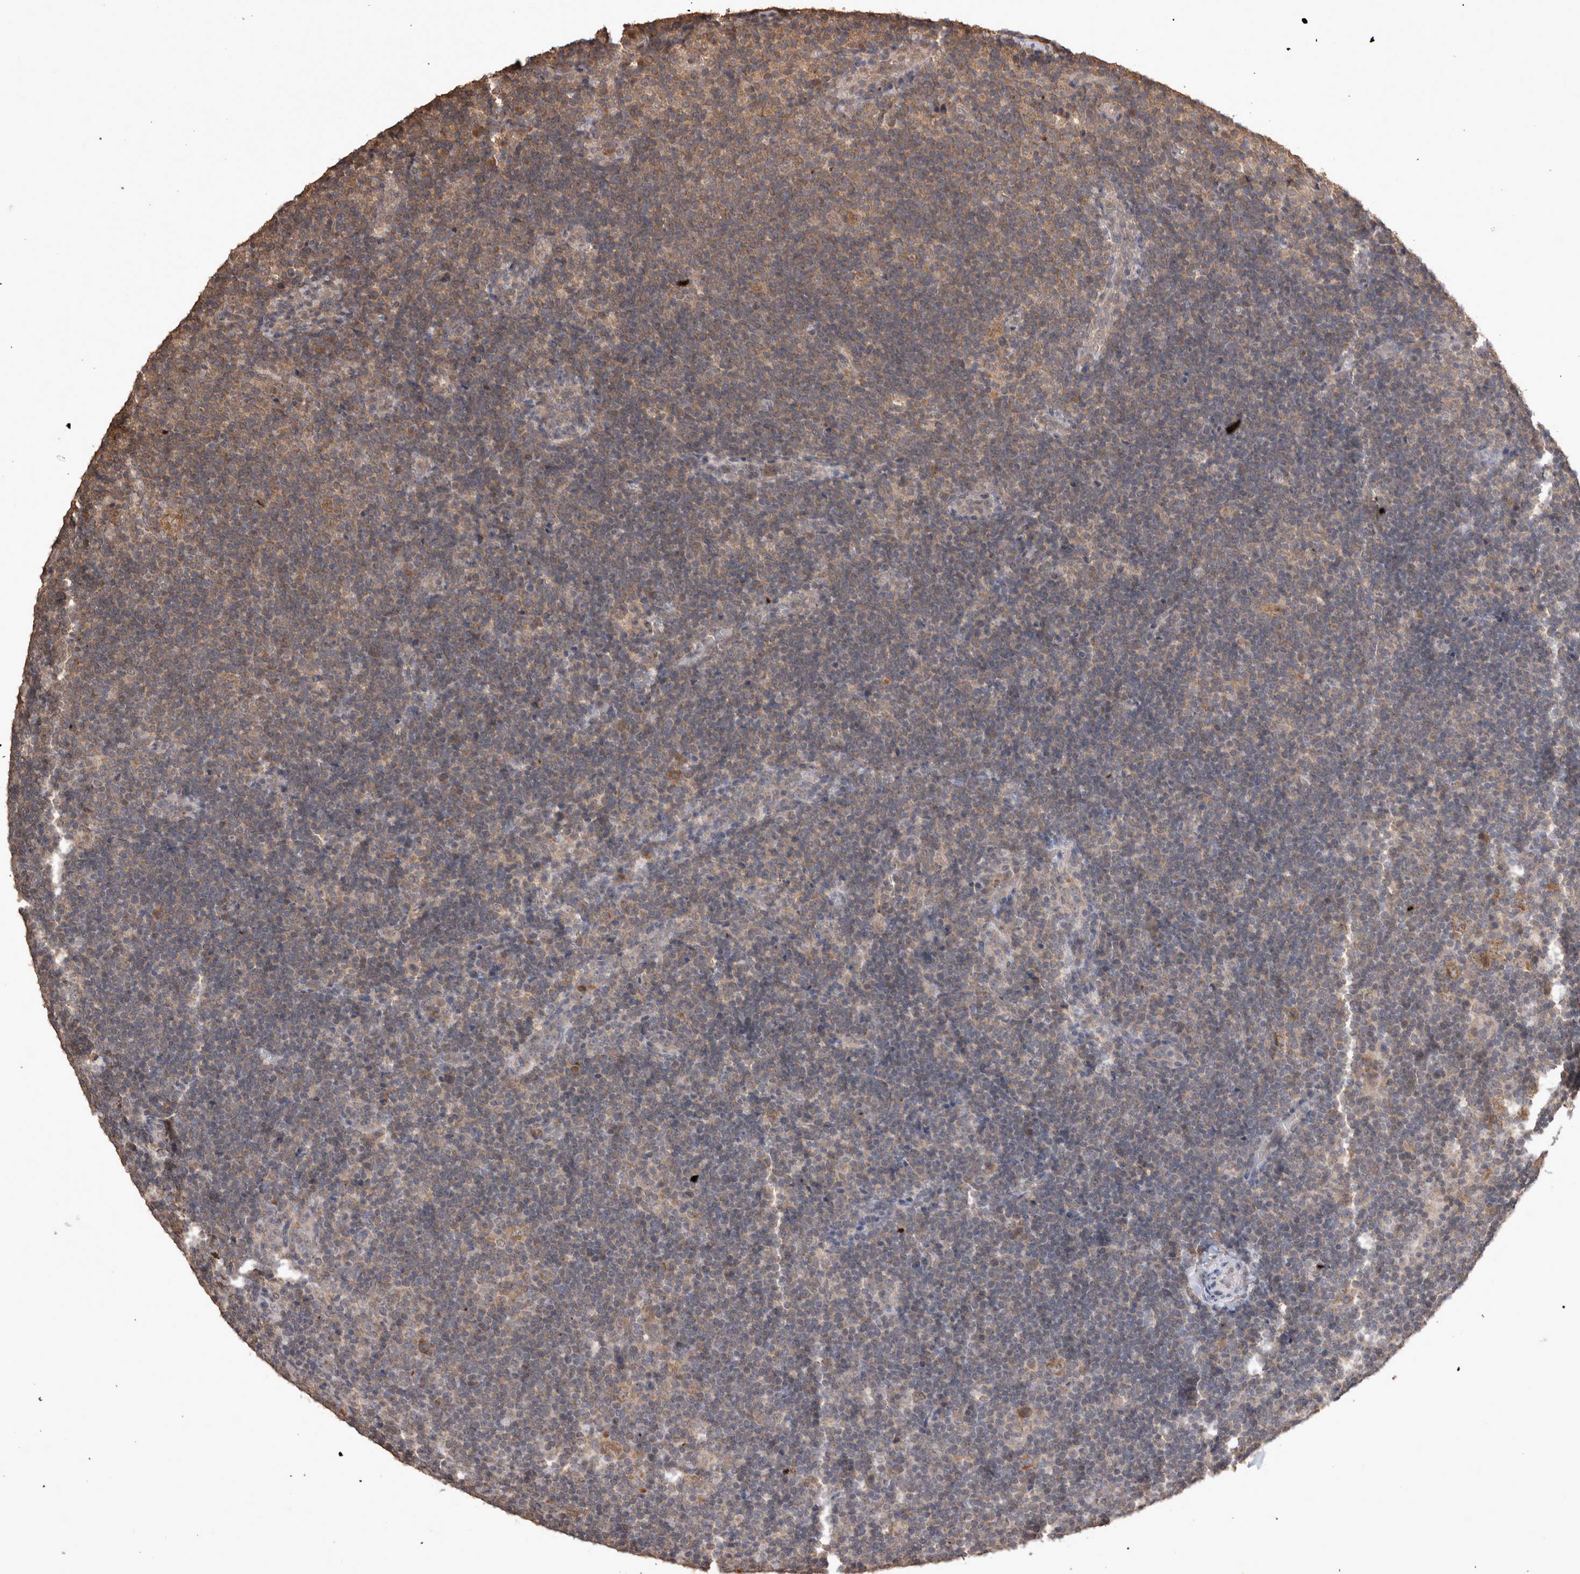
{"staining": {"intensity": "moderate", "quantity": ">75%", "location": "cytoplasmic/membranous"}, "tissue": "lymphoma", "cell_type": "Tumor cells", "image_type": "cancer", "snomed": [{"axis": "morphology", "description": "Hodgkin's disease, NOS"}, {"axis": "topography", "description": "Lymph node"}], "caption": "Moderate cytoplasmic/membranous positivity is identified in approximately >75% of tumor cells in lymphoma.", "gene": "SOCS5", "patient": {"sex": "female", "age": 57}}